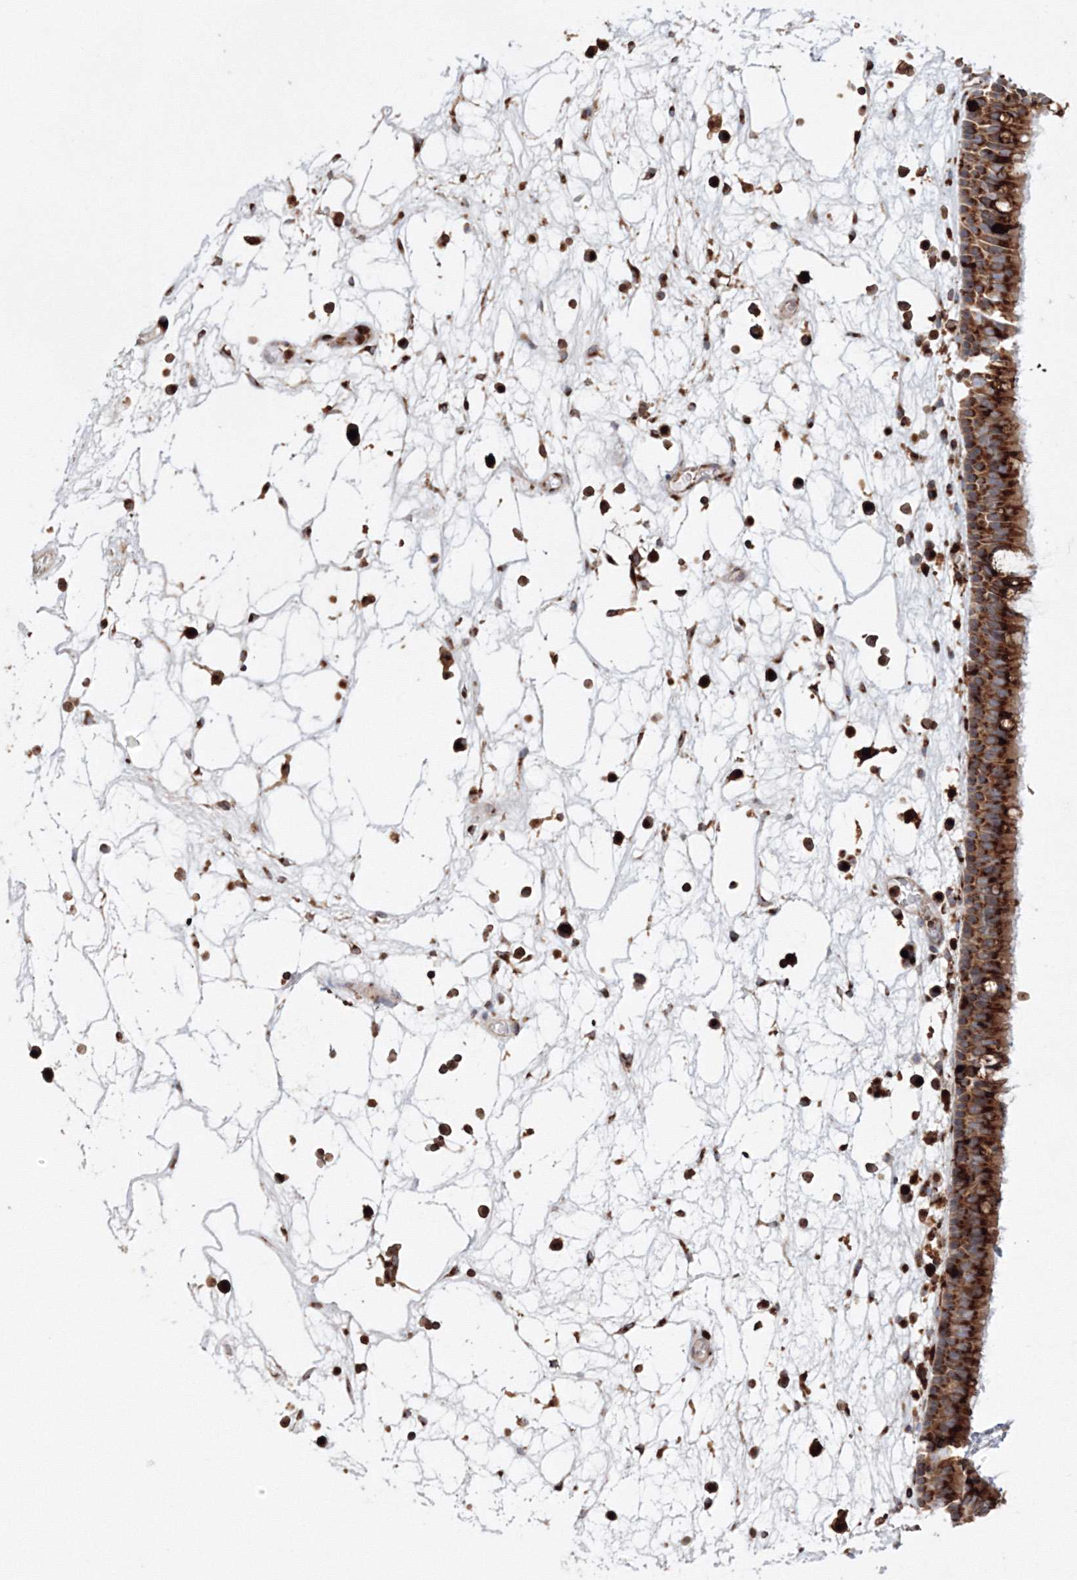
{"staining": {"intensity": "strong", "quantity": ">75%", "location": "cytoplasmic/membranous"}, "tissue": "nasopharynx", "cell_type": "Respiratory epithelial cells", "image_type": "normal", "snomed": [{"axis": "morphology", "description": "Normal tissue, NOS"}, {"axis": "morphology", "description": "Inflammation, NOS"}, {"axis": "morphology", "description": "Malignant melanoma, Metastatic site"}, {"axis": "topography", "description": "Nasopharynx"}], "caption": "An immunohistochemistry image of unremarkable tissue is shown. Protein staining in brown labels strong cytoplasmic/membranous positivity in nasopharynx within respiratory epithelial cells.", "gene": "ARCN1", "patient": {"sex": "male", "age": 70}}